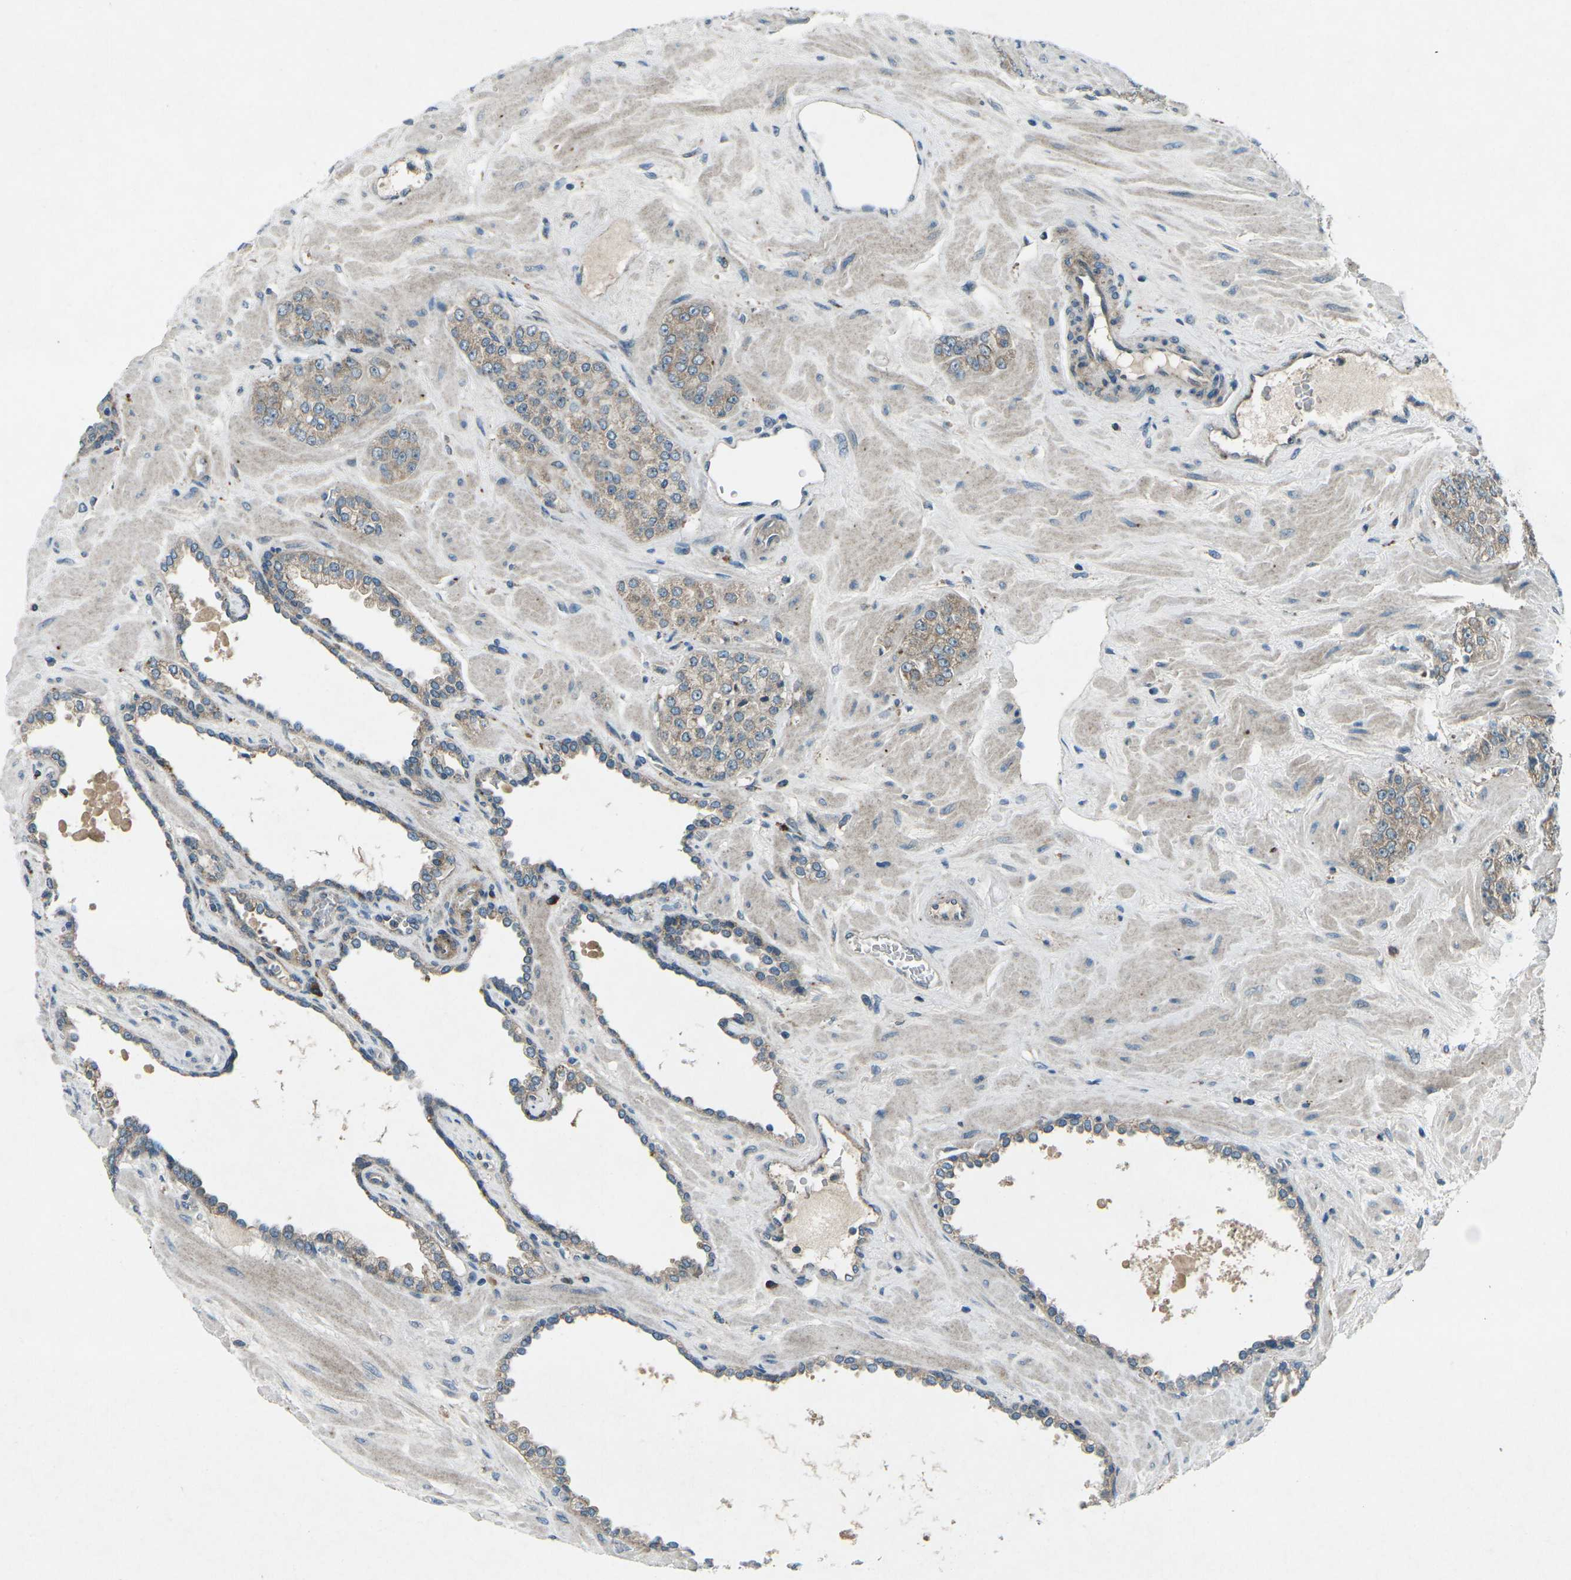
{"staining": {"intensity": "moderate", "quantity": ">75%", "location": "cytoplasmic/membranous"}, "tissue": "prostate cancer", "cell_type": "Tumor cells", "image_type": "cancer", "snomed": [{"axis": "morphology", "description": "Adenocarcinoma, High grade"}, {"axis": "topography", "description": "Prostate"}], "caption": "Moderate cytoplasmic/membranous positivity for a protein is seen in approximately >75% of tumor cells of prostate cancer using immunohistochemistry (IHC).", "gene": "CDK16", "patient": {"sex": "male", "age": 64}}